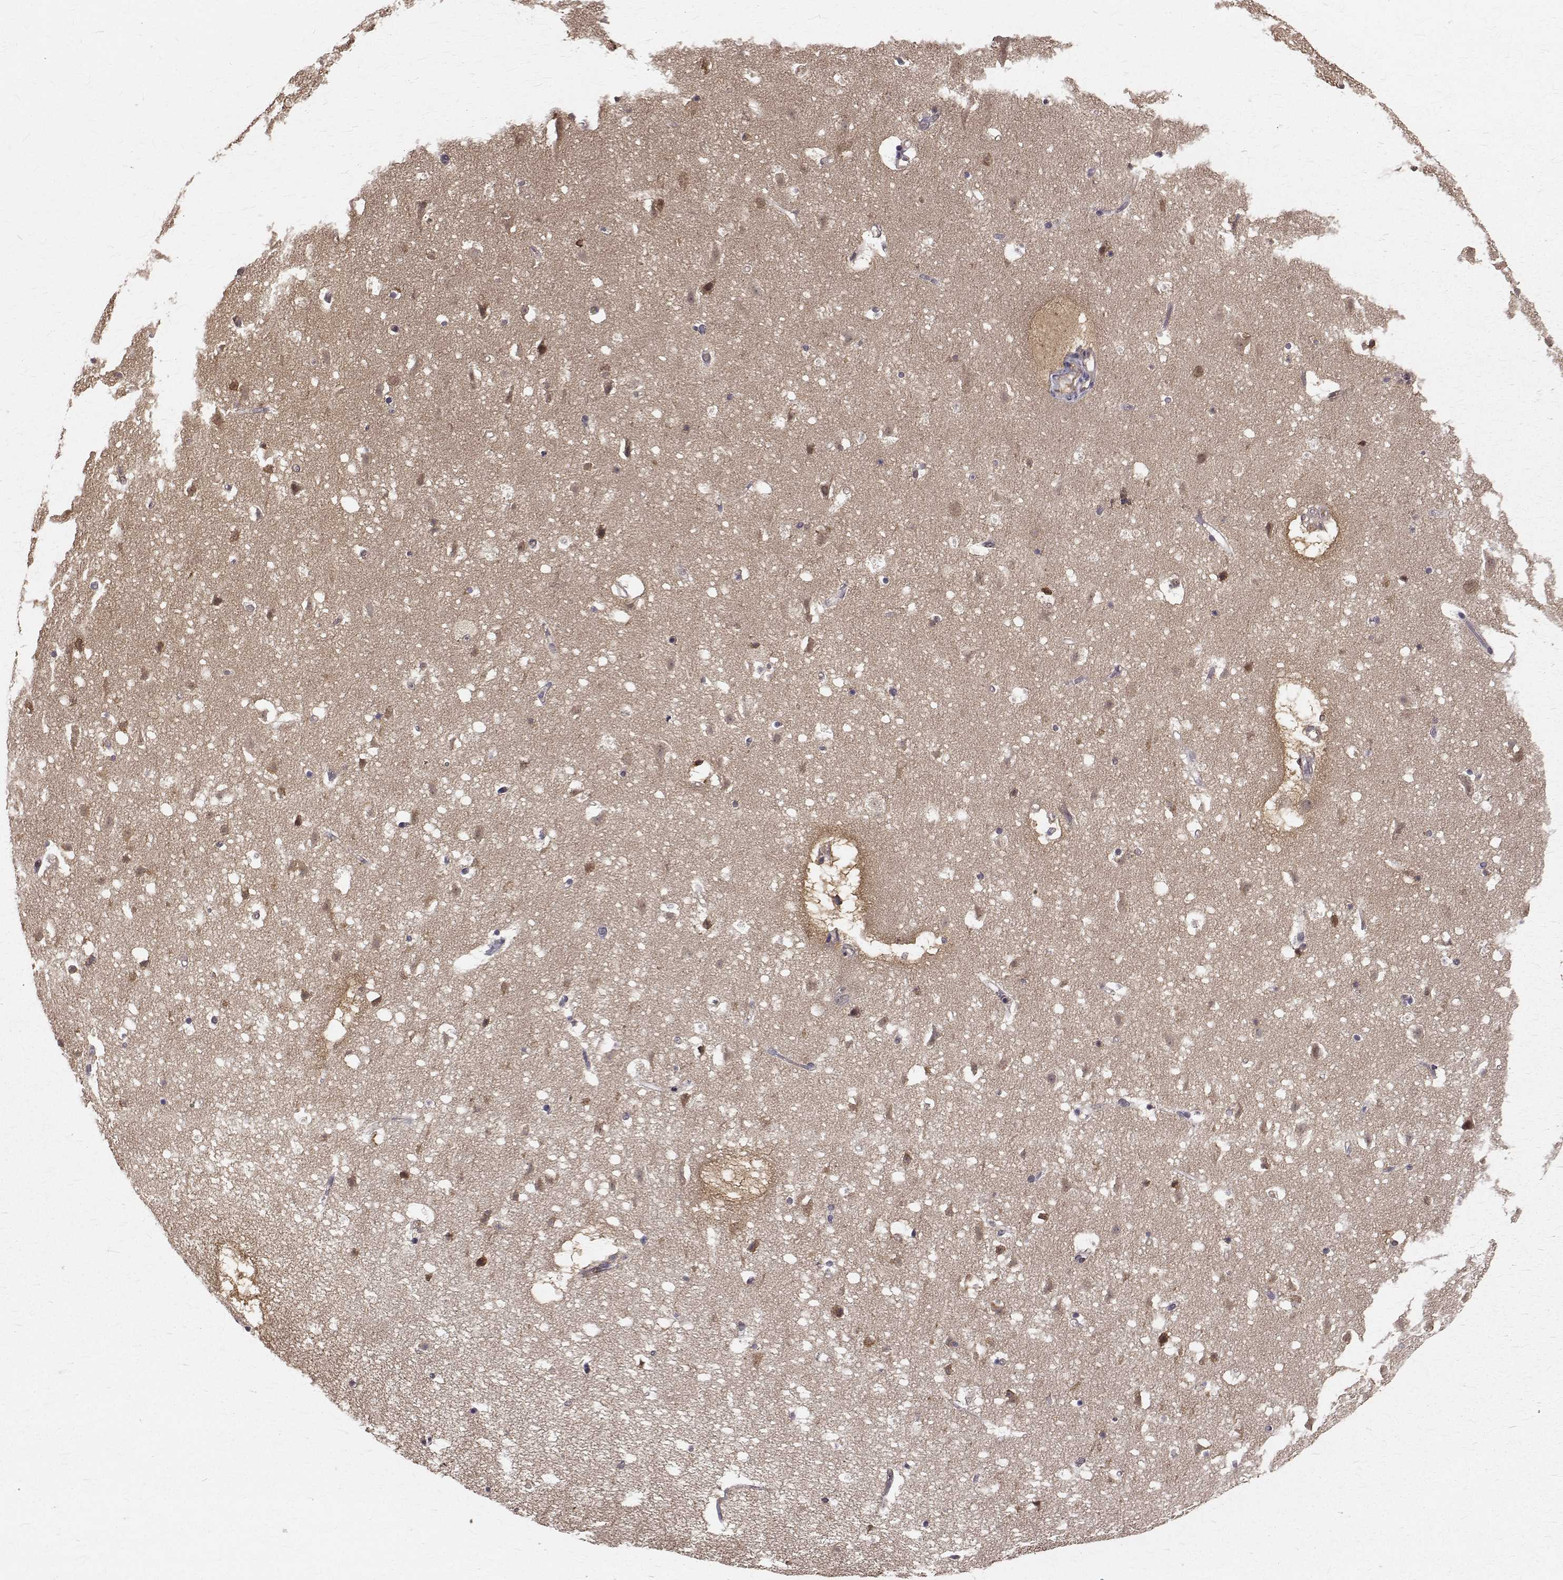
{"staining": {"intensity": "weak", "quantity": "<25%", "location": "nuclear"}, "tissue": "cerebral cortex", "cell_type": "Endothelial cells", "image_type": "normal", "snomed": [{"axis": "morphology", "description": "Normal tissue, NOS"}, {"axis": "topography", "description": "Cerebral cortex"}], "caption": "IHC micrograph of normal human cerebral cortex stained for a protein (brown), which demonstrates no staining in endothelial cells. Nuclei are stained in blue.", "gene": "NIF3L1", "patient": {"sex": "female", "age": 42}}